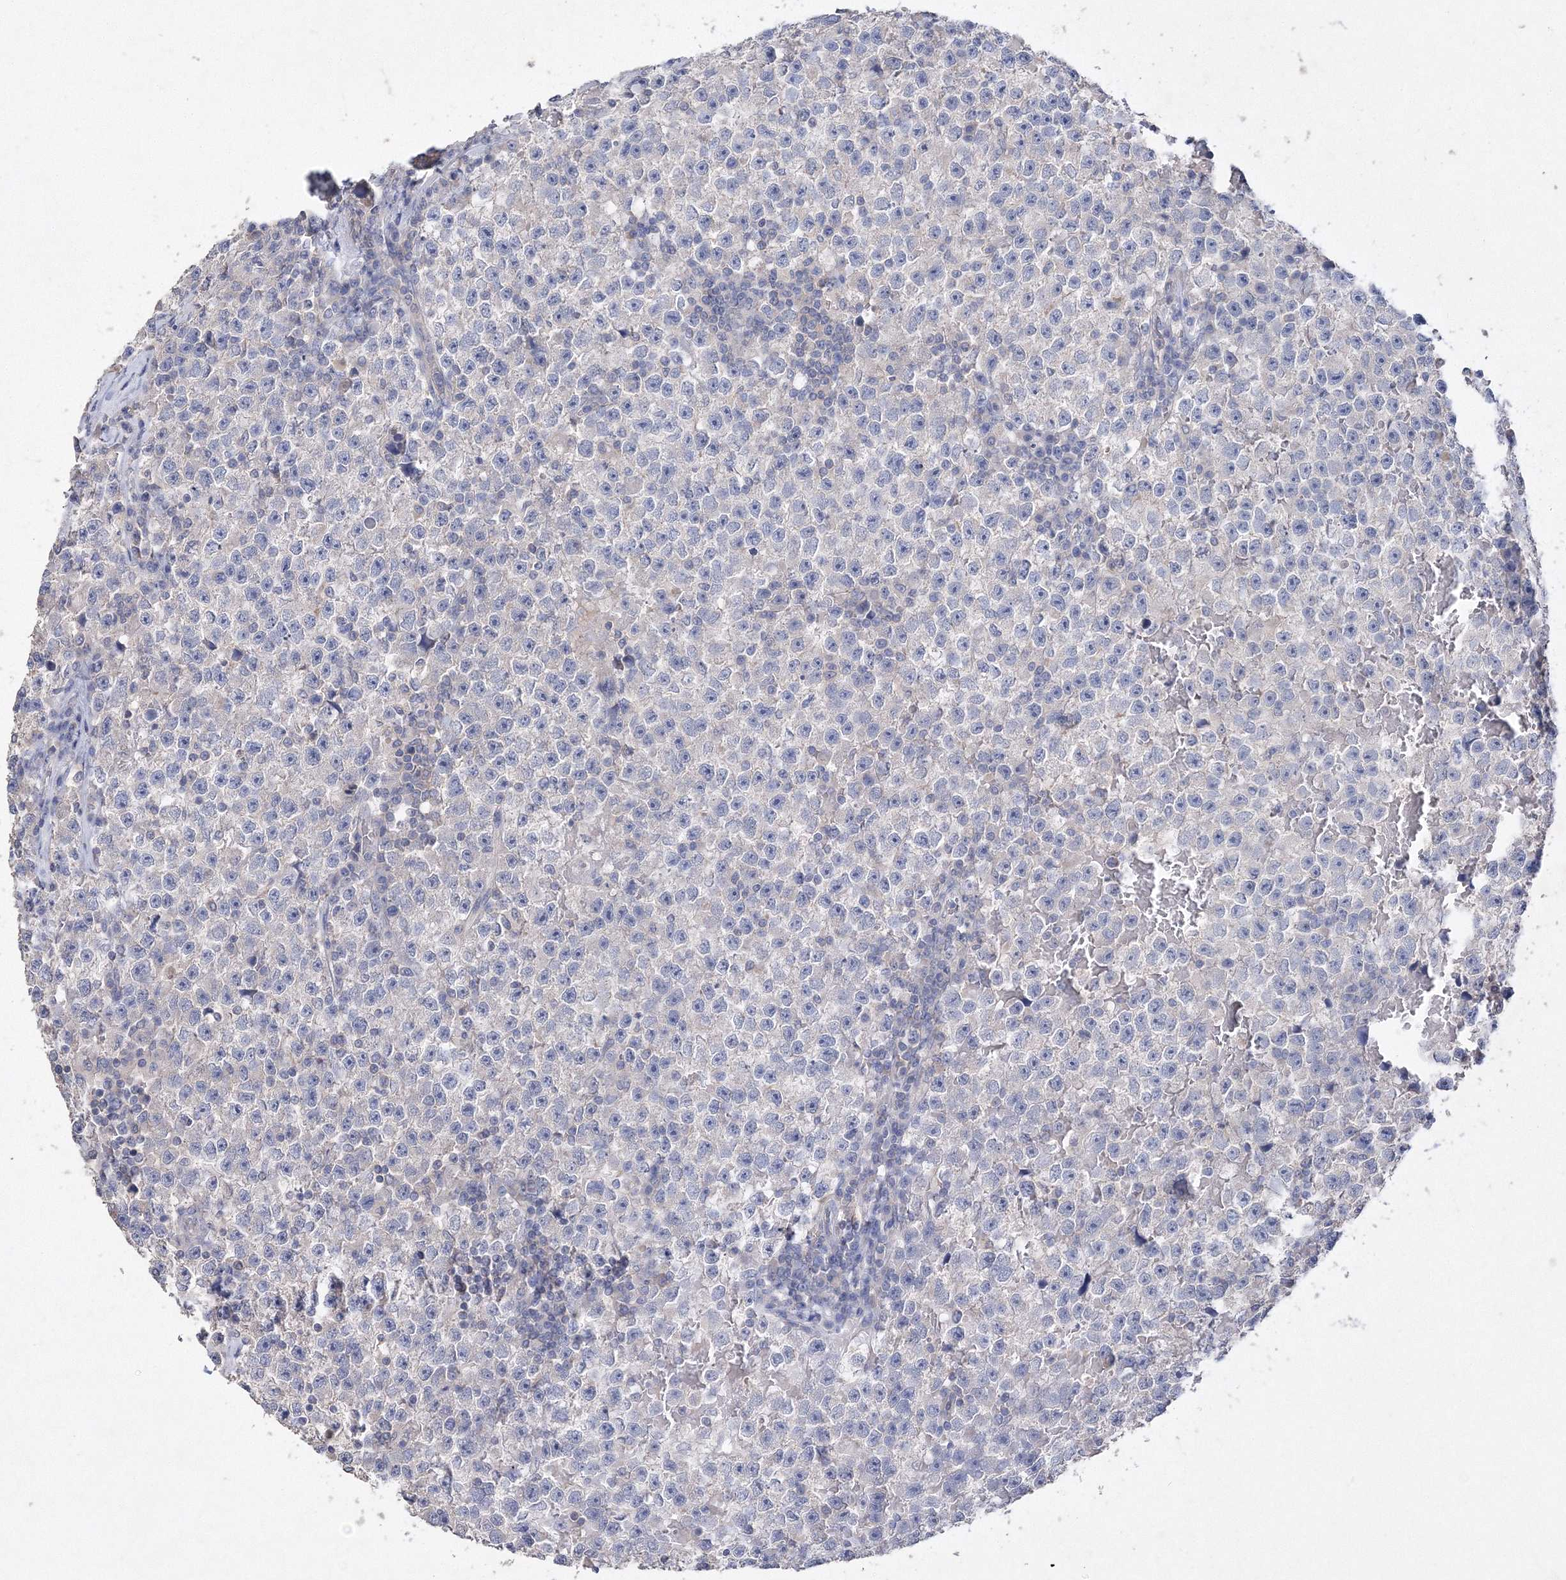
{"staining": {"intensity": "negative", "quantity": "none", "location": "none"}, "tissue": "testis cancer", "cell_type": "Tumor cells", "image_type": "cancer", "snomed": [{"axis": "morphology", "description": "Seminoma, NOS"}, {"axis": "topography", "description": "Testis"}], "caption": "Tumor cells show no significant protein positivity in testis cancer. (Brightfield microscopy of DAB immunohistochemistry (IHC) at high magnification).", "gene": "GLS", "patient": {"sex": "male", "age": 22}}